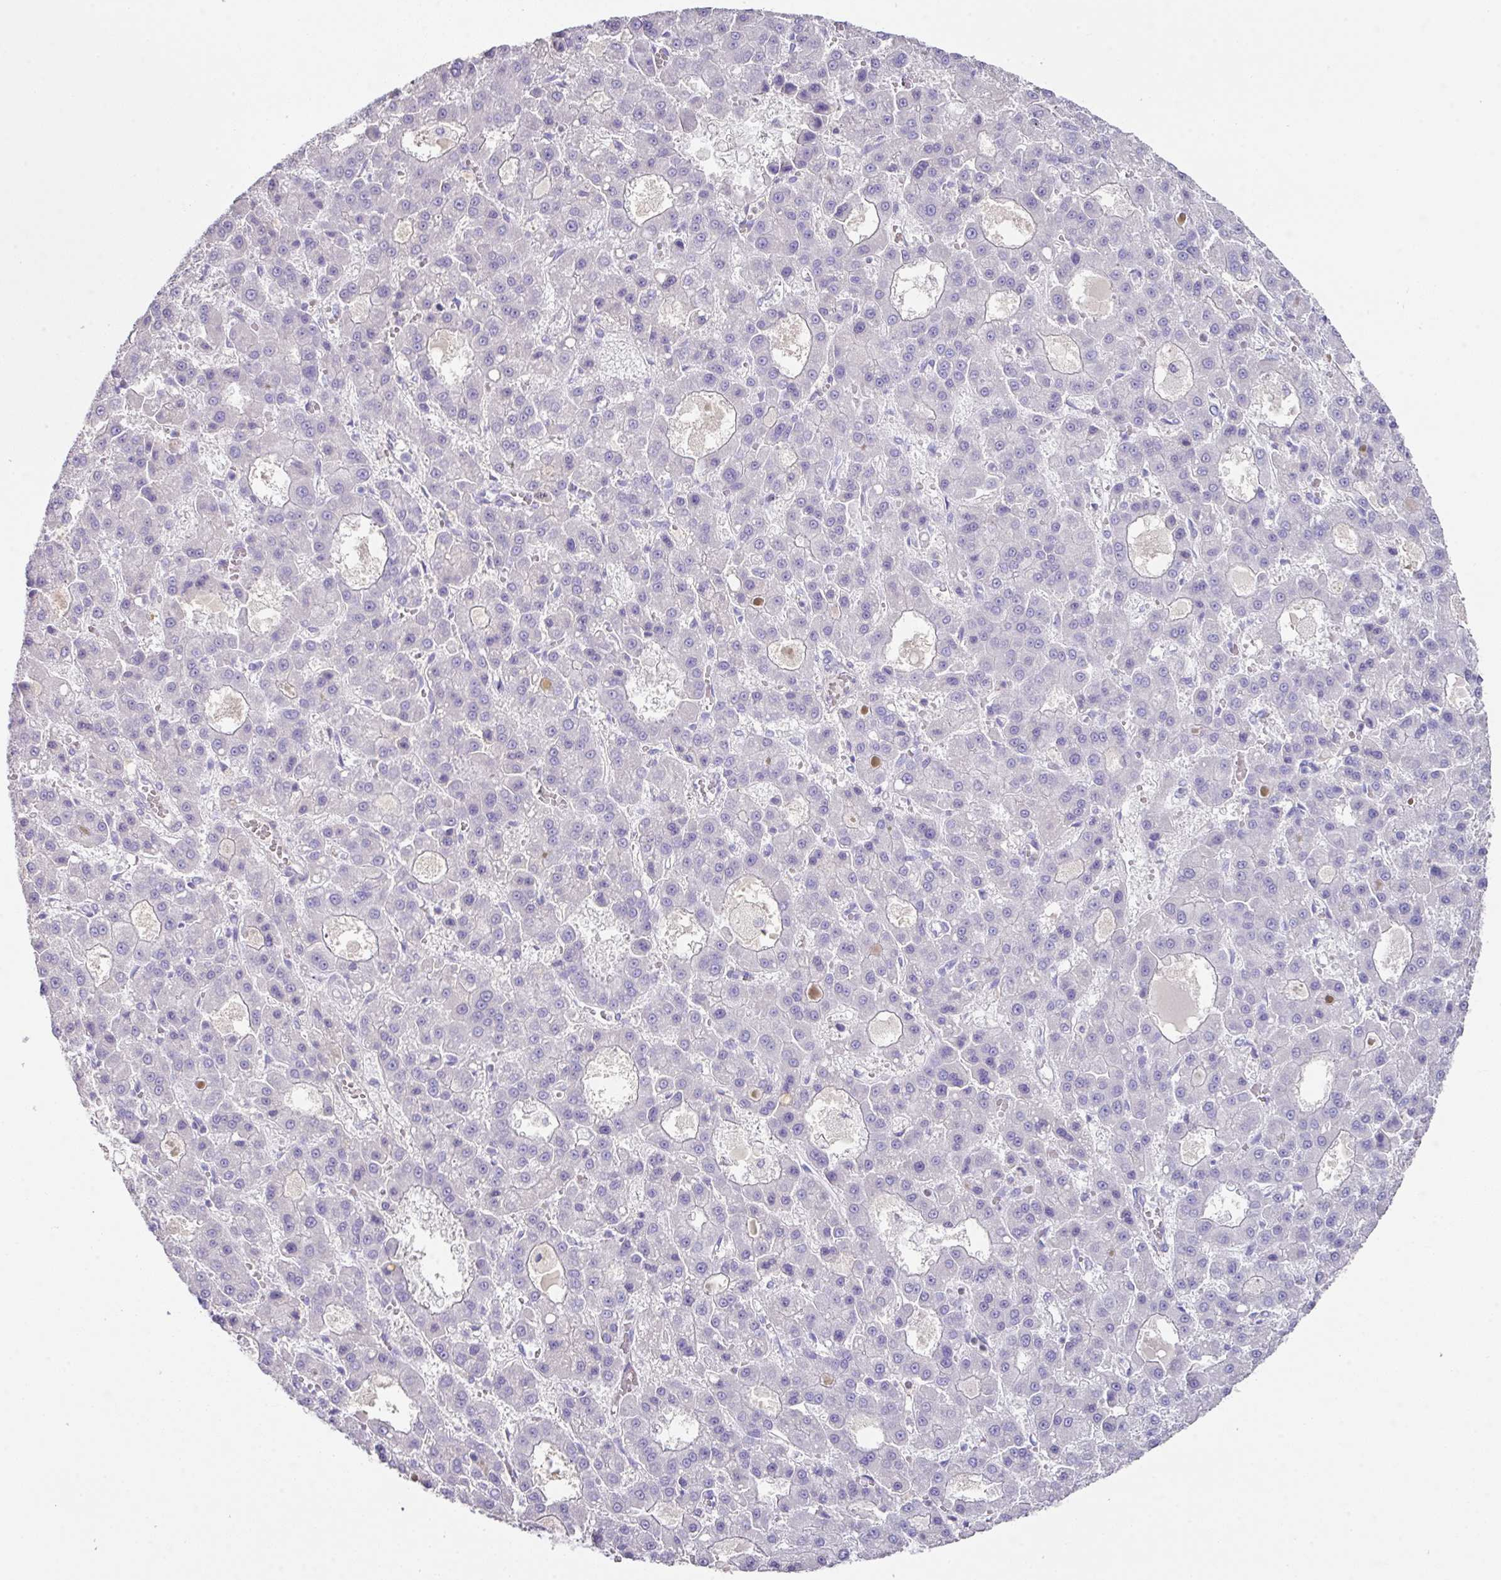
{"staining": {"intensity": "negative", "quantity": "none", "location": "none"}, "tissue": "liver cancer", "cell_type": "Tumor cells", "image_type": "cancer", "snomed": [{"axis": "morphology", "description": "Carcinoma, Hepatocellular, NOS"}, {"axis": "topography", "description": "Liver"}], "caption": "Protein analysis of hepatocellular carcinoma (liver) exhibits no significant positivity in tumor cells.", "gene": "TARM1", "patient": {"sex": "male", "age": 70}}